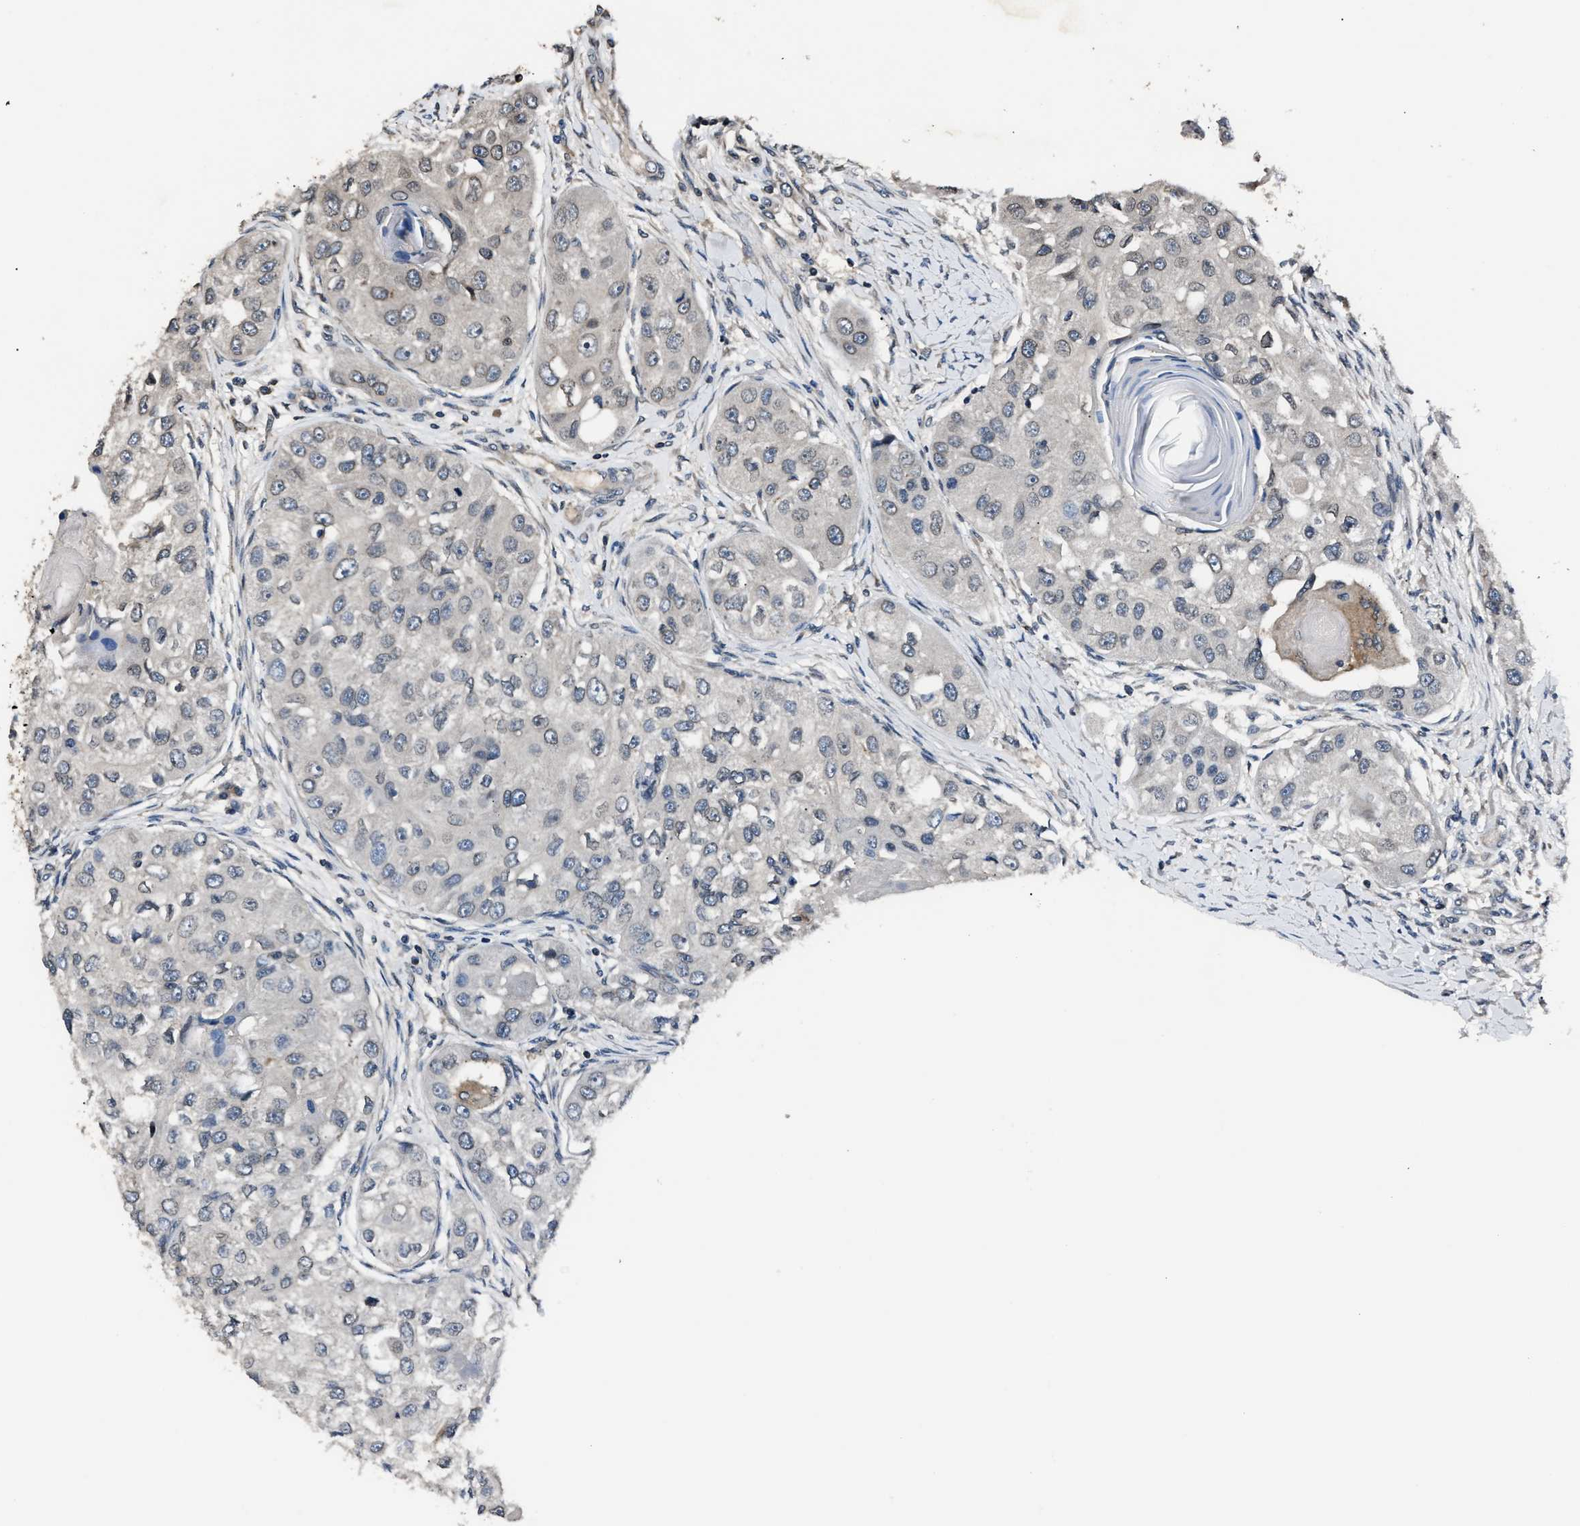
{"staining": {"intensity": "weak", "quantity": "<25%", "location": "cytoplasmic/membranous"}, "tissue": "head and neck cancer", "cell_type": "Tumor cells", "image_type": "cancer", "snomed": [{"axis": "morphology", "description": "Normal tissue, NOS"}, {"axis": "morphology", "description": "Squamous cell carcinoma, NOS"}, {"axis": "topography", "description": "Skeletal muscle"}, {"axis": "topography", "description": "Head-Neck"}], "caption": "The image reveals no significant positivity in tumor cells of head and neck cancer.", "gene": "TNRC18", "patient": {"sex": "male", "age": 51}}